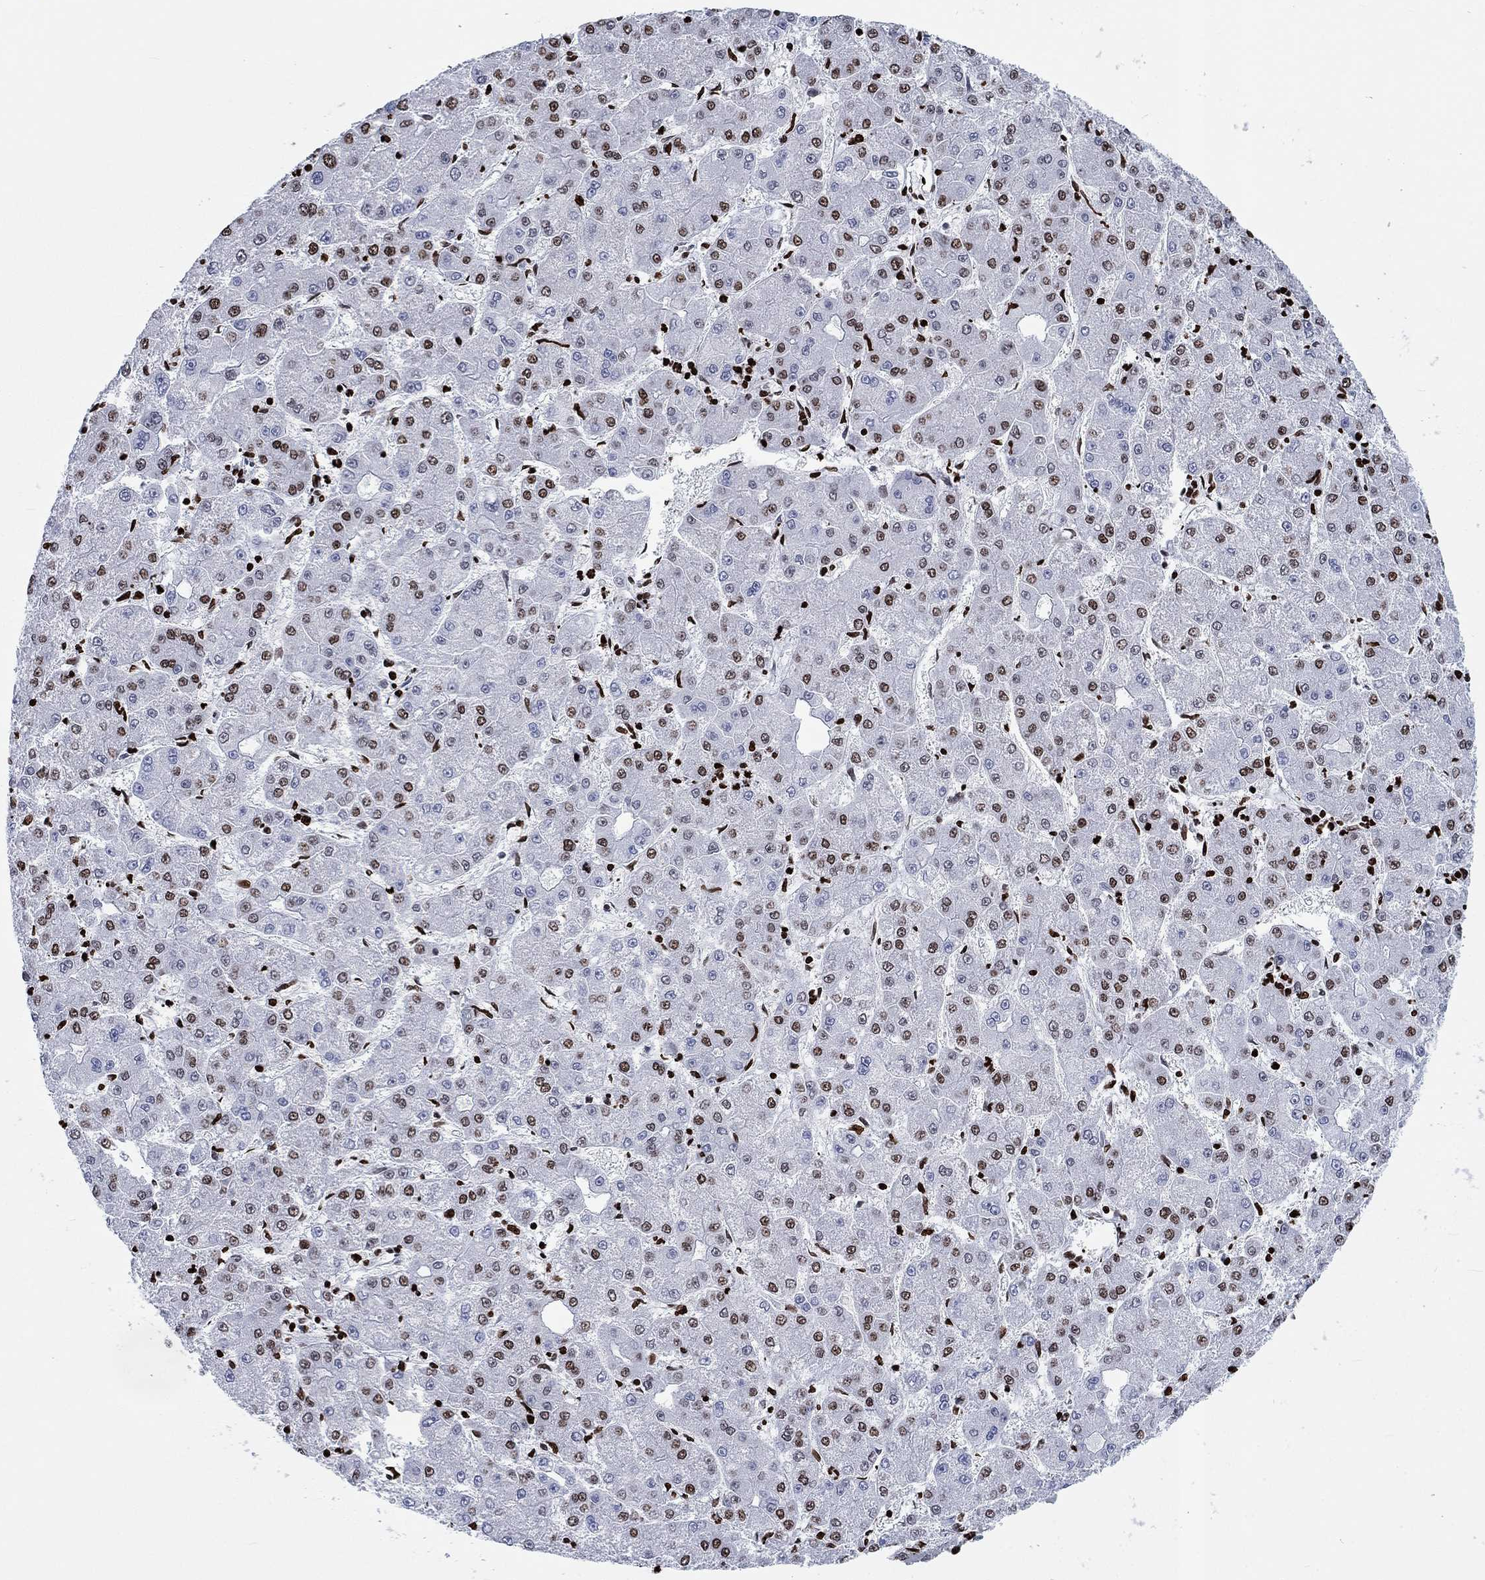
{"staining": {"intensity": "moderate", "quantity": "<25%", "location": "nuclear"}, "tissue": "liver cancer", "cell_type": "Tumor cells", "image_type": "cancer", "snomed": [{"axis": "morphology", "description": "Carcinoma, Hepatocellular, NOS"}, {"axis": "topography", "description": "Liver"}], "caption": "Liver hepatocellular carcinoma stained for a protein displays moderate nuclear positivity in tumor cells.", "gene": "H1-5", "patient": {"sex": "male", "age": 73}}